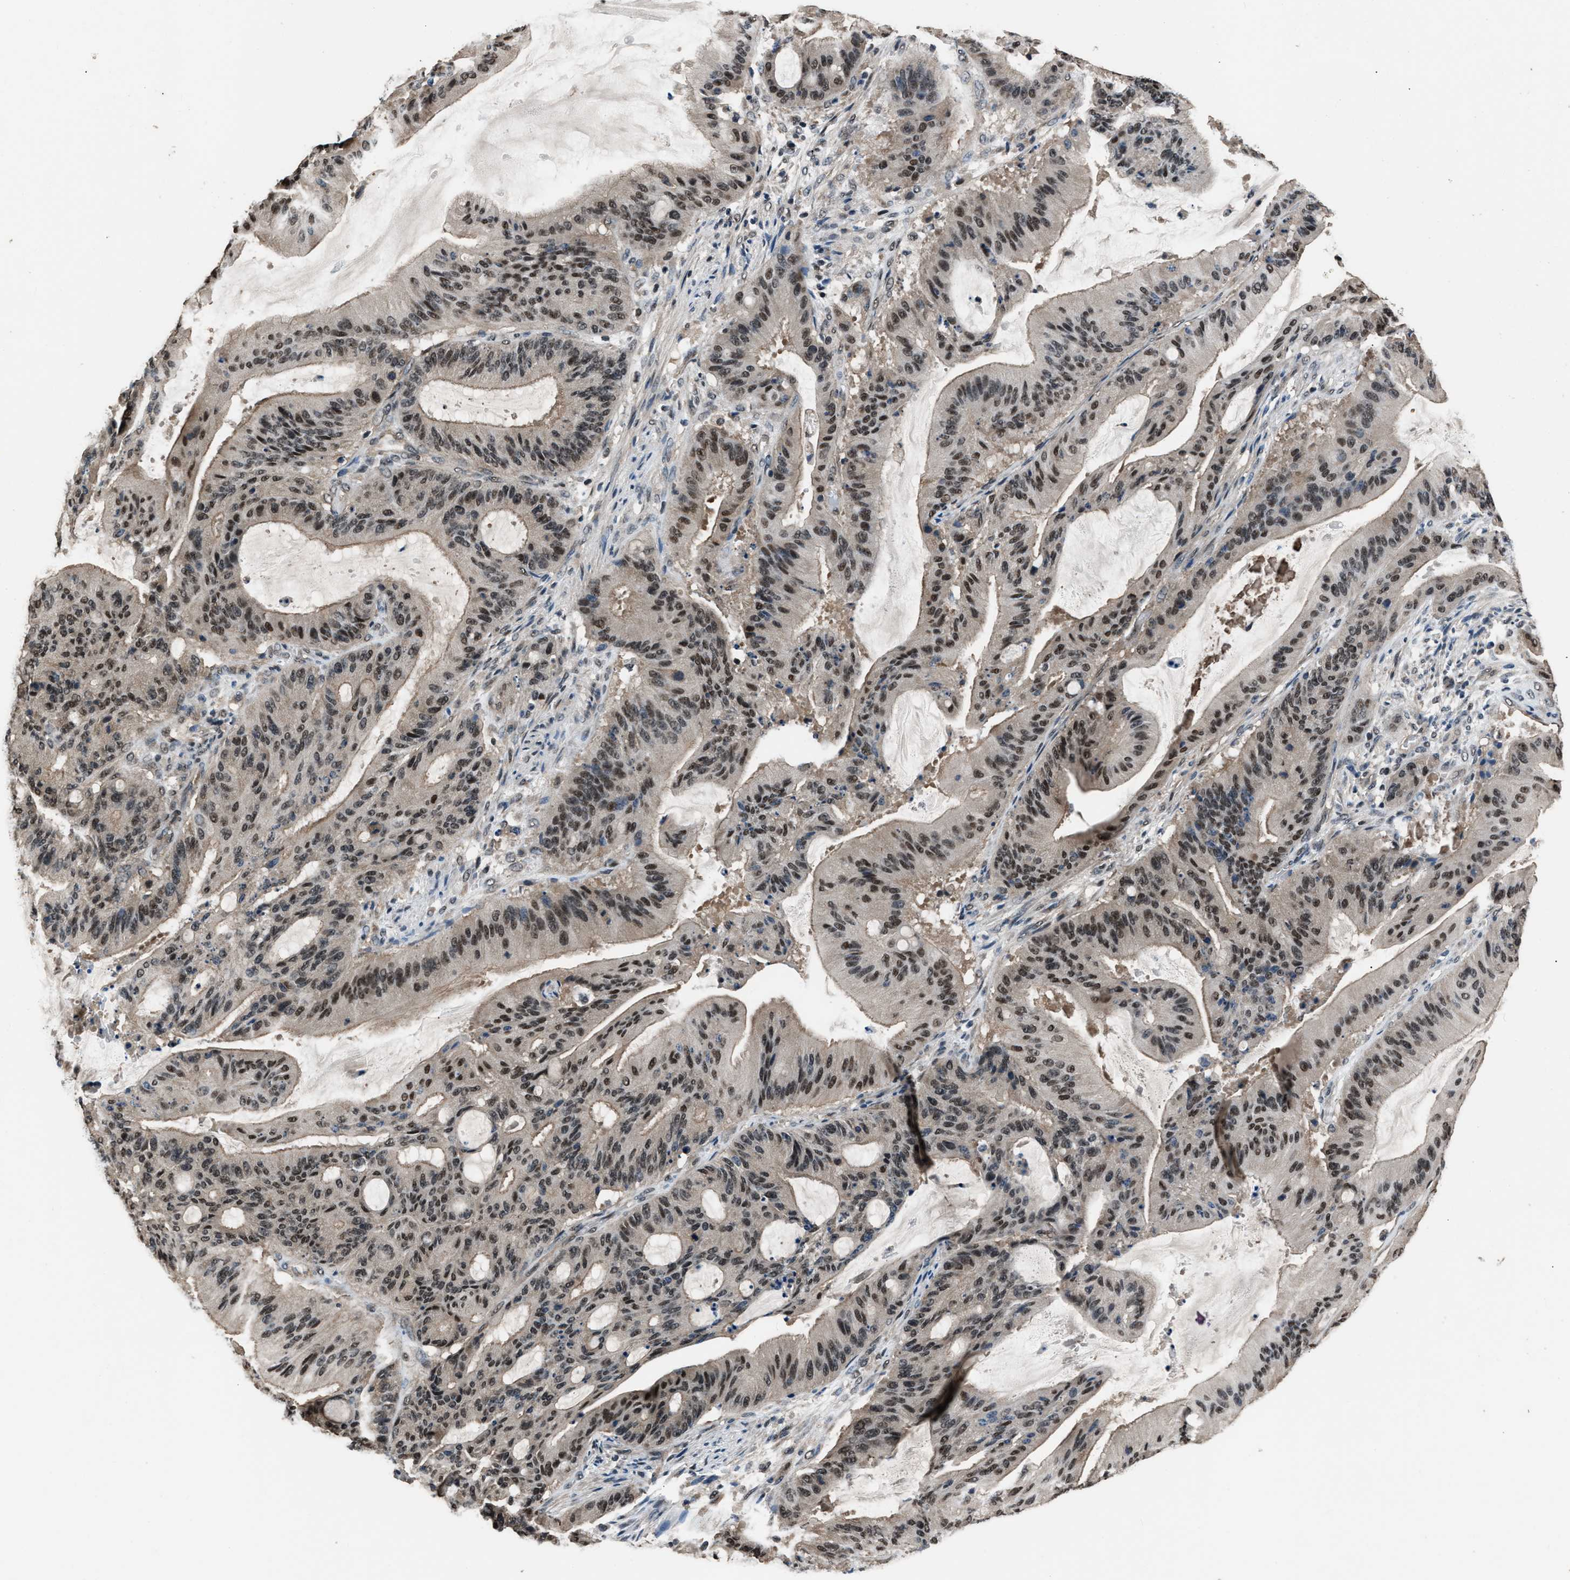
{"staining": {"intensity": "moderate", "quantity": ">75%", "location": "nuclear"}, "tissue": "liver cancer", "cell_type": "Tumor cells", "image_type": "cancer", "snomed": [{"axis": "morphology", "description": "Normal tissue, NOS"}, {"axis": "morphology", "description": "Cholangiocarcinoma"}, {"axis": "topography", "description": "Liver"}, {"axis": "topography", "description": "Peripheral nerve tissue"}], "caption": "Protein staining exhibits moderate nuclear positivity in approximately >75% of tumor cells in liver cholangiocarcinoma.", "gene": "DFFA", "patient": {"sex": "female", "age": 73}}